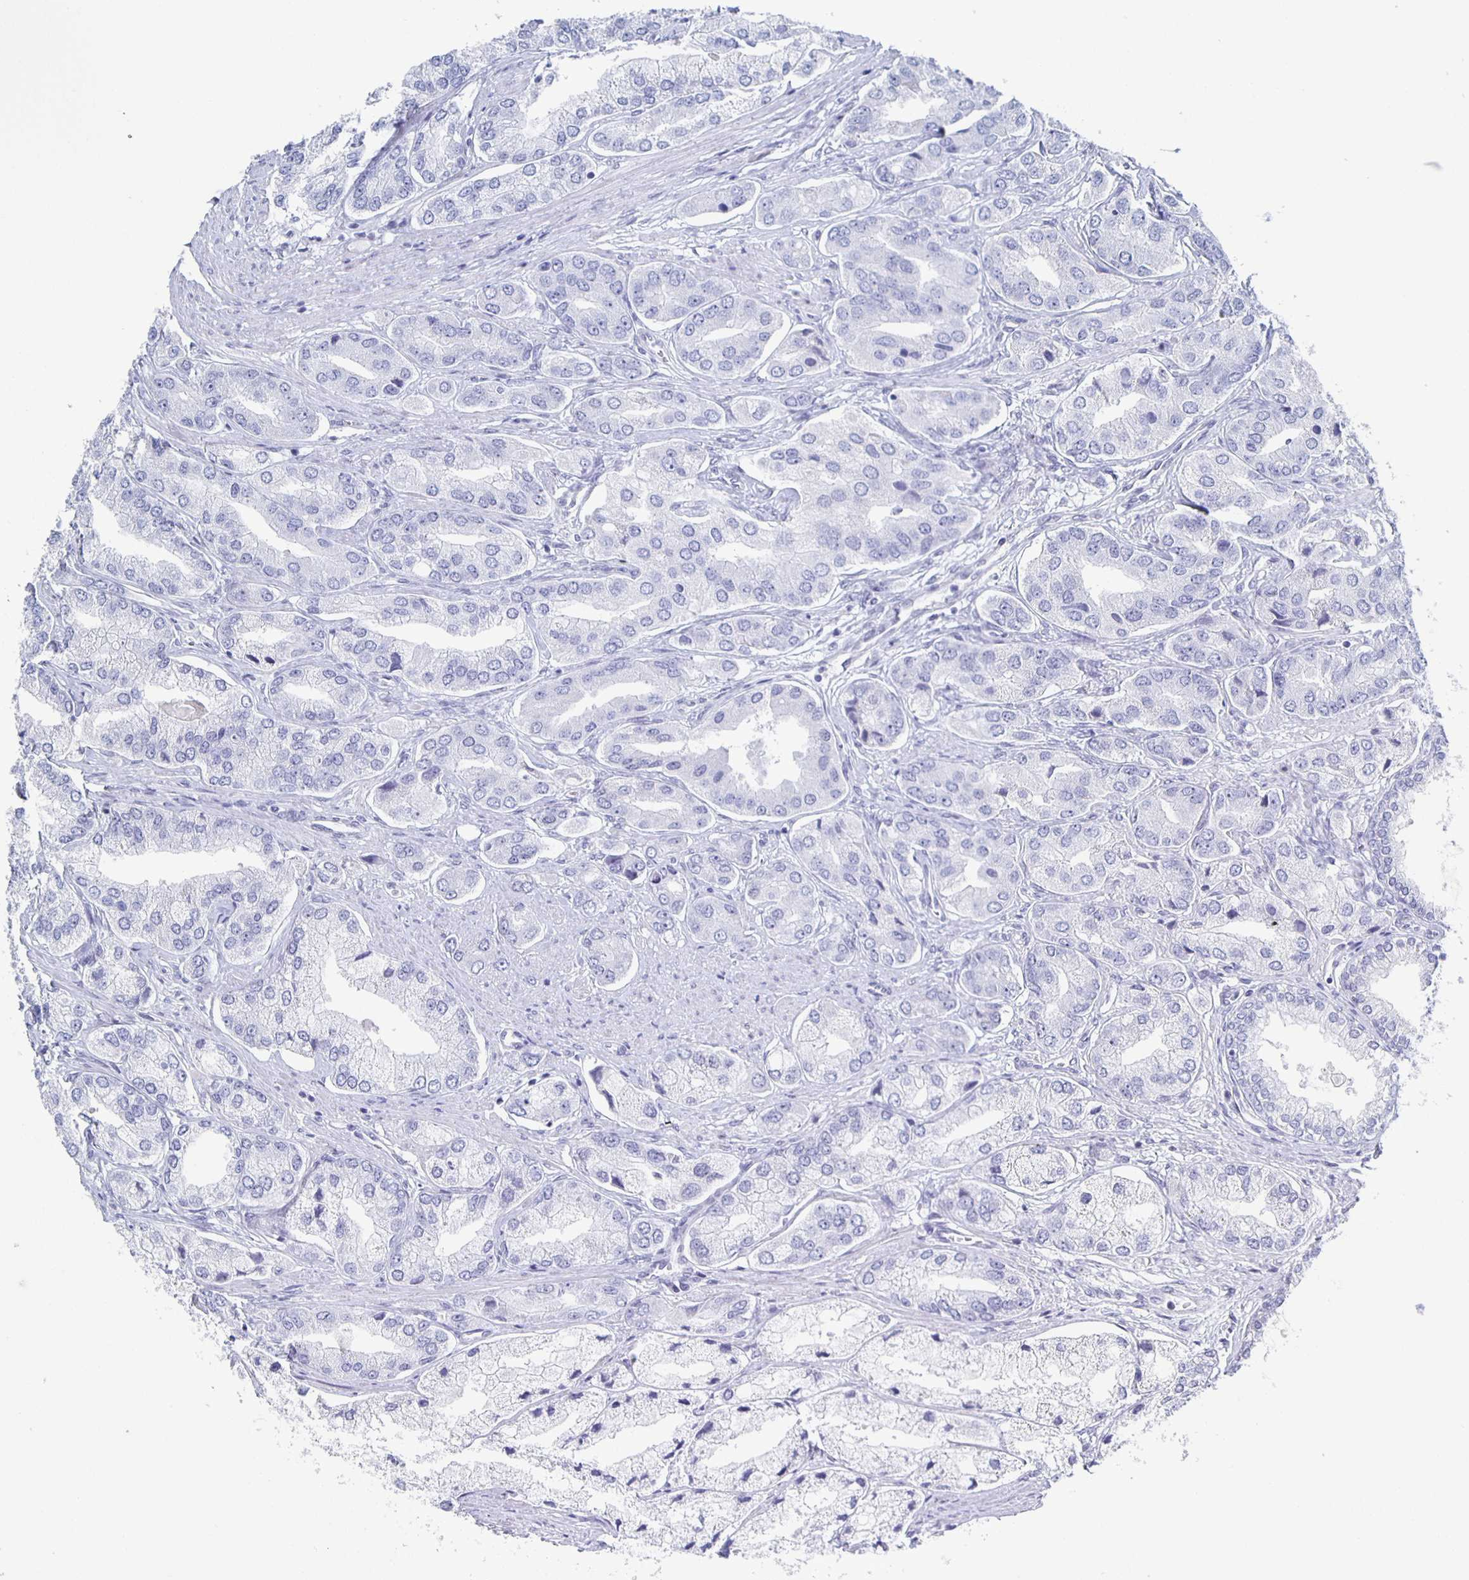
{"staining": {"intensity": "negative", "quantity": "none", "location": "none"}, "tissue": "prostate cancer", "cell_type": "Tumor cells", "image_type": "cancer", "snomed": [{"axis": "morphology", "description": "Adenocarcinoma, Low grade"}, {"axis": "topography", "description": "Prostate"}], "caption": "Human low-grade adenocarcinoma (prostate) stained for a protein using immunohistochemistry exhibits no positivity in tumor cells.", "gene": "CCDC17", "patient": {"sex": "male", "age": 69}}